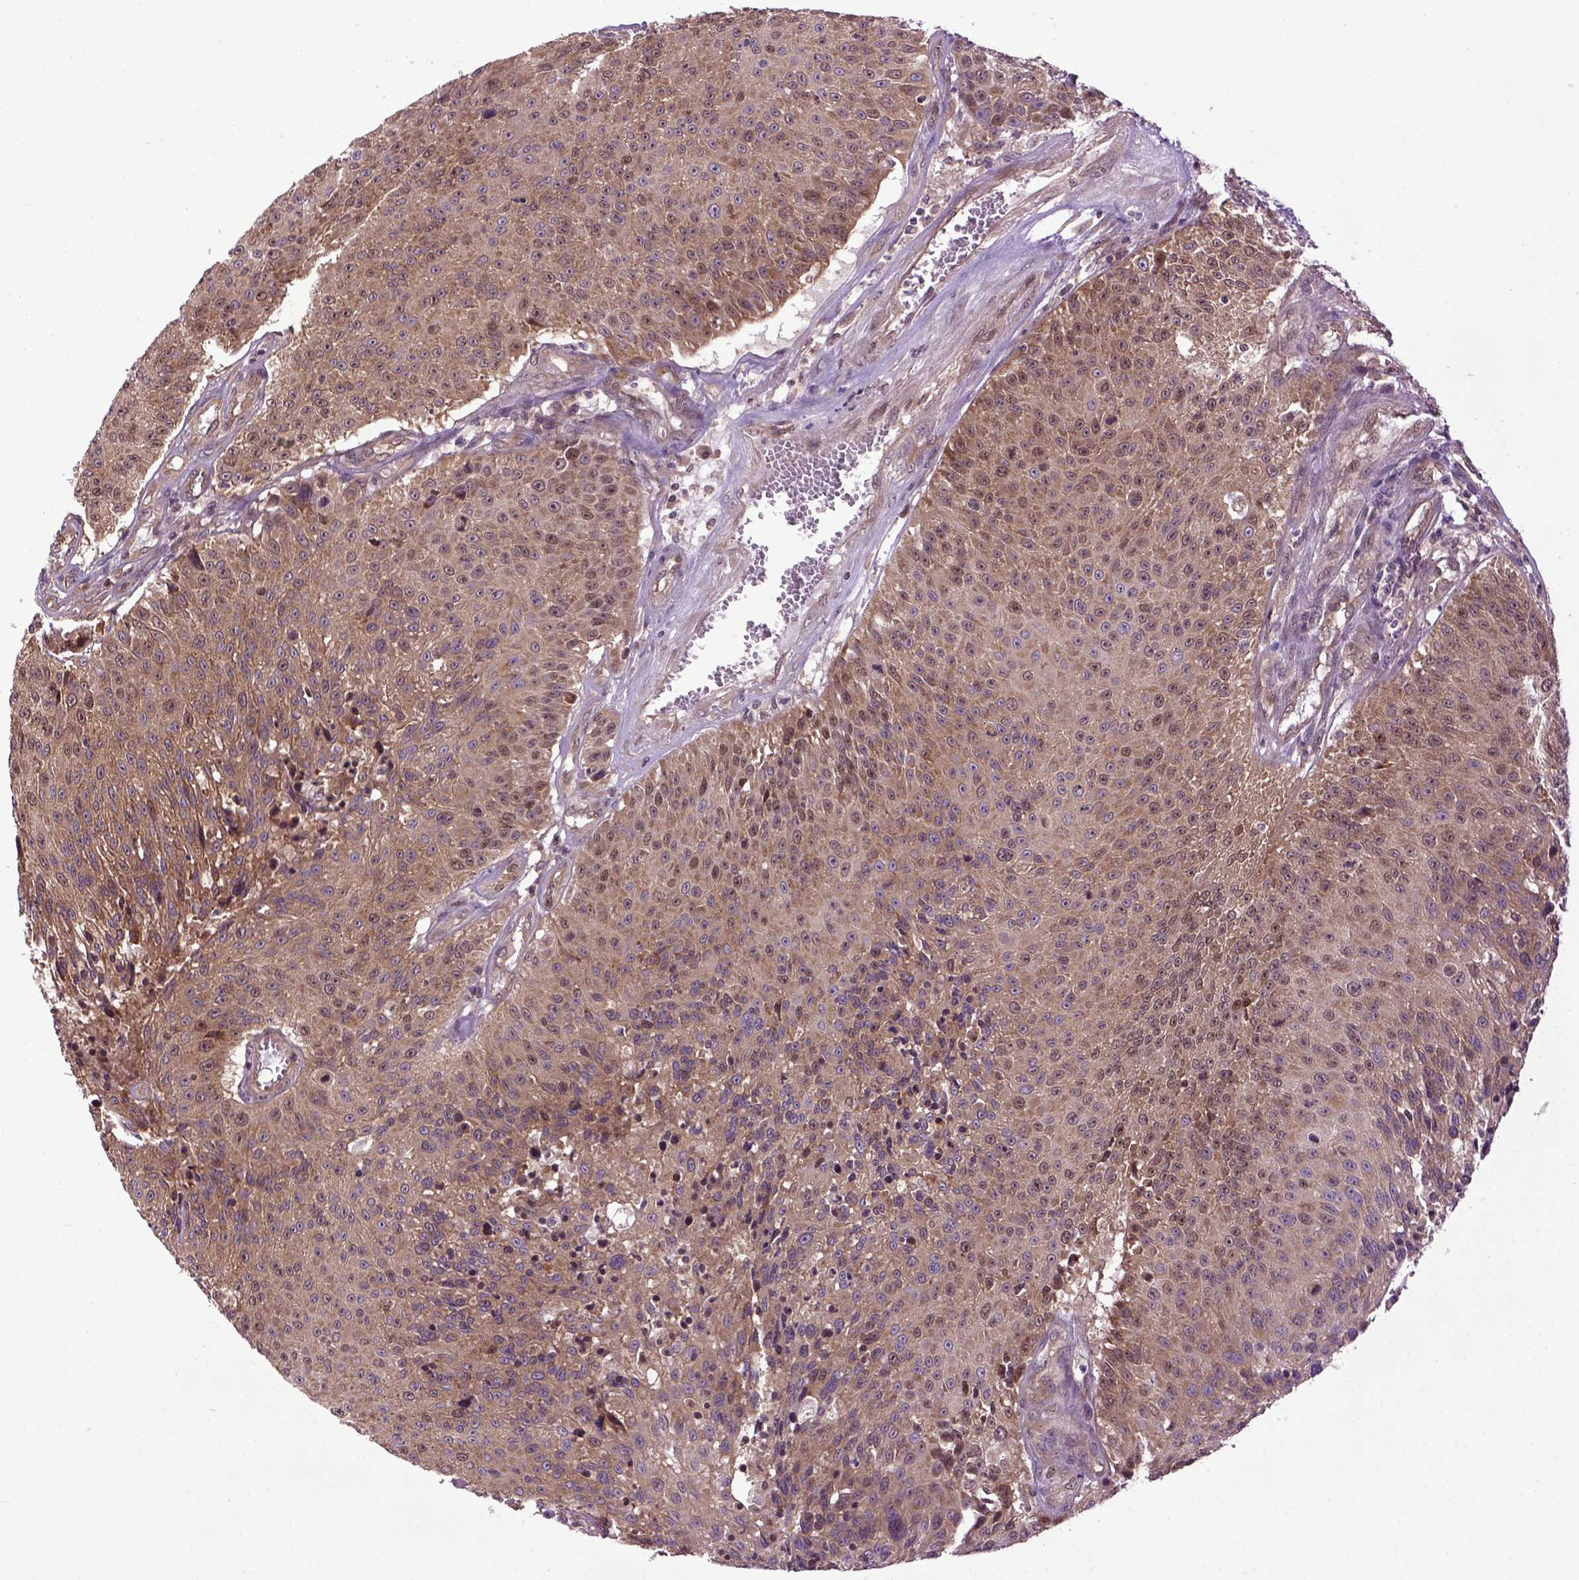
{"staining": {"intensity": "moderate", "quantity": ">75%", "location": "cytoplasmic/membranous,nuclear"}, "tissue": "urothelial cancer", "cell_type": "Tumor cells", "image_type": "cancer", "snomed": [{"axis": "morphology", "description": "Urothelial carcinoma, NOS"}, {"axis": "topography", "description": "Urinary bladder"}], "caption": "Immunohistochemistry (IHC) image of neoplastic tissue: human urothelial cancer stained using immunohistochemistry demonstrates medium levels of moderate protein expression localized specifically in the cytoplasmic/membranous and nuclear of tumor cells, appearing as a cytoplasmic/membranous and nuclear brown color.", "gene": "WDR48", "patient": {"sex": "male", "age": 55}}